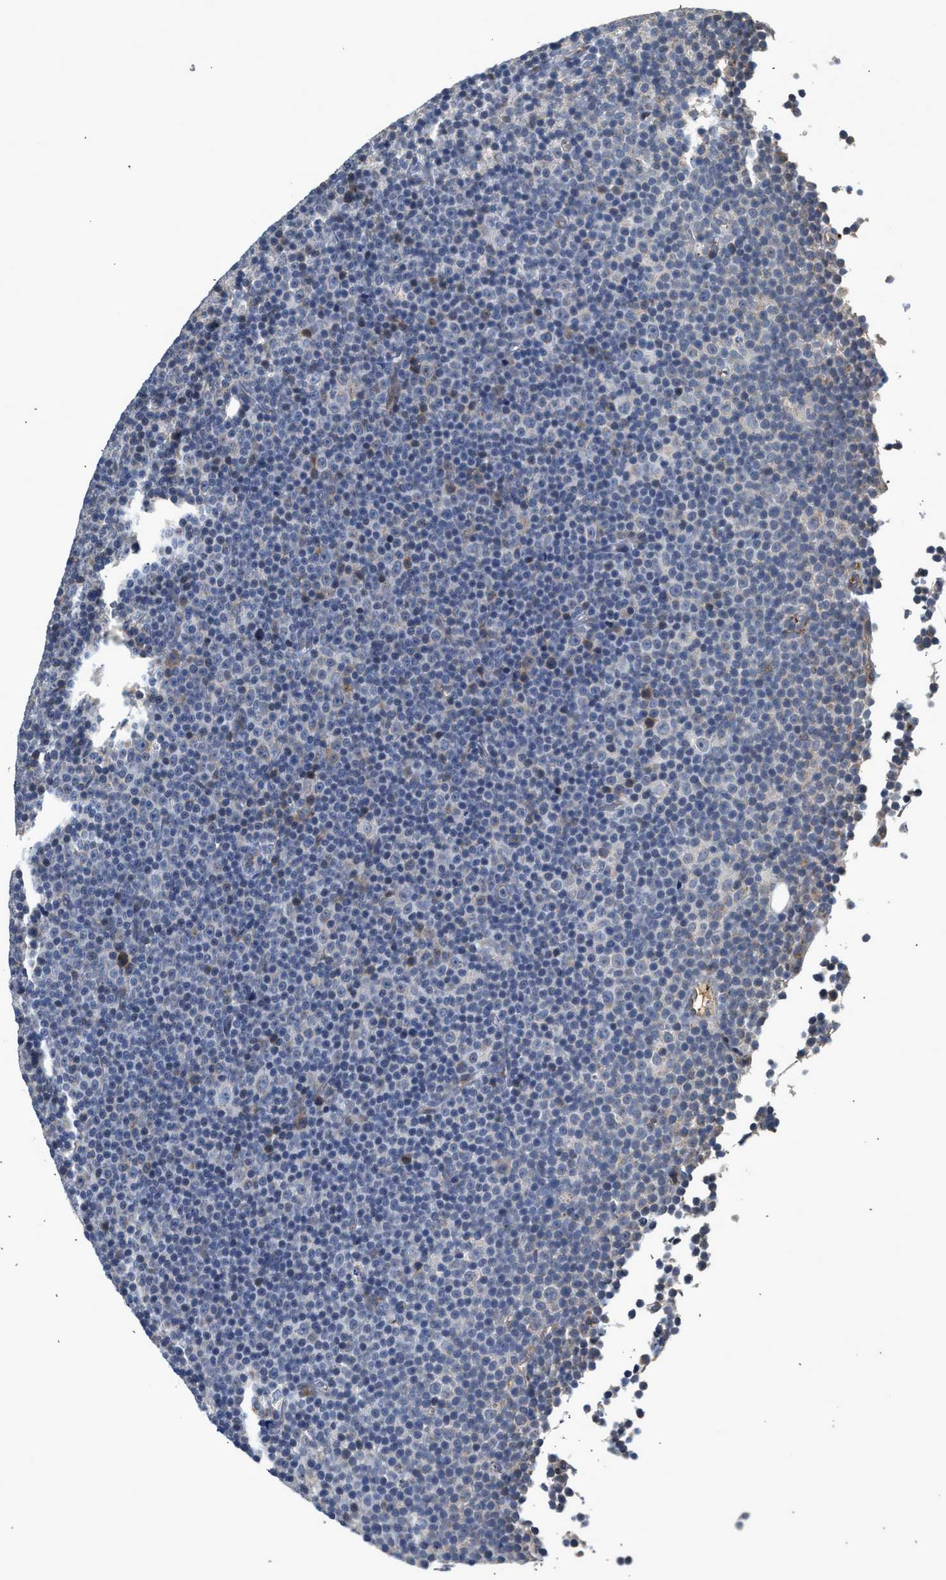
{"staining": {"intensity": "negative", "quantity": "none", "location": "none"}, "tissue": "lymphoma", "cell_type": "Tumor cells", "image_type": "cancer", "snomed": [{"axis": "morphology", "description": "Malignant lymphoma, non-Hodgkin's type, Low grade"}, {"axis": "topography", "description": "Lymph node"}], "caption": "Lymphoma stained for a protein using IHC reveals no positivity tumor cells.", "gene": "PIM1", "patient": {"sex": "female", "age": 67}}